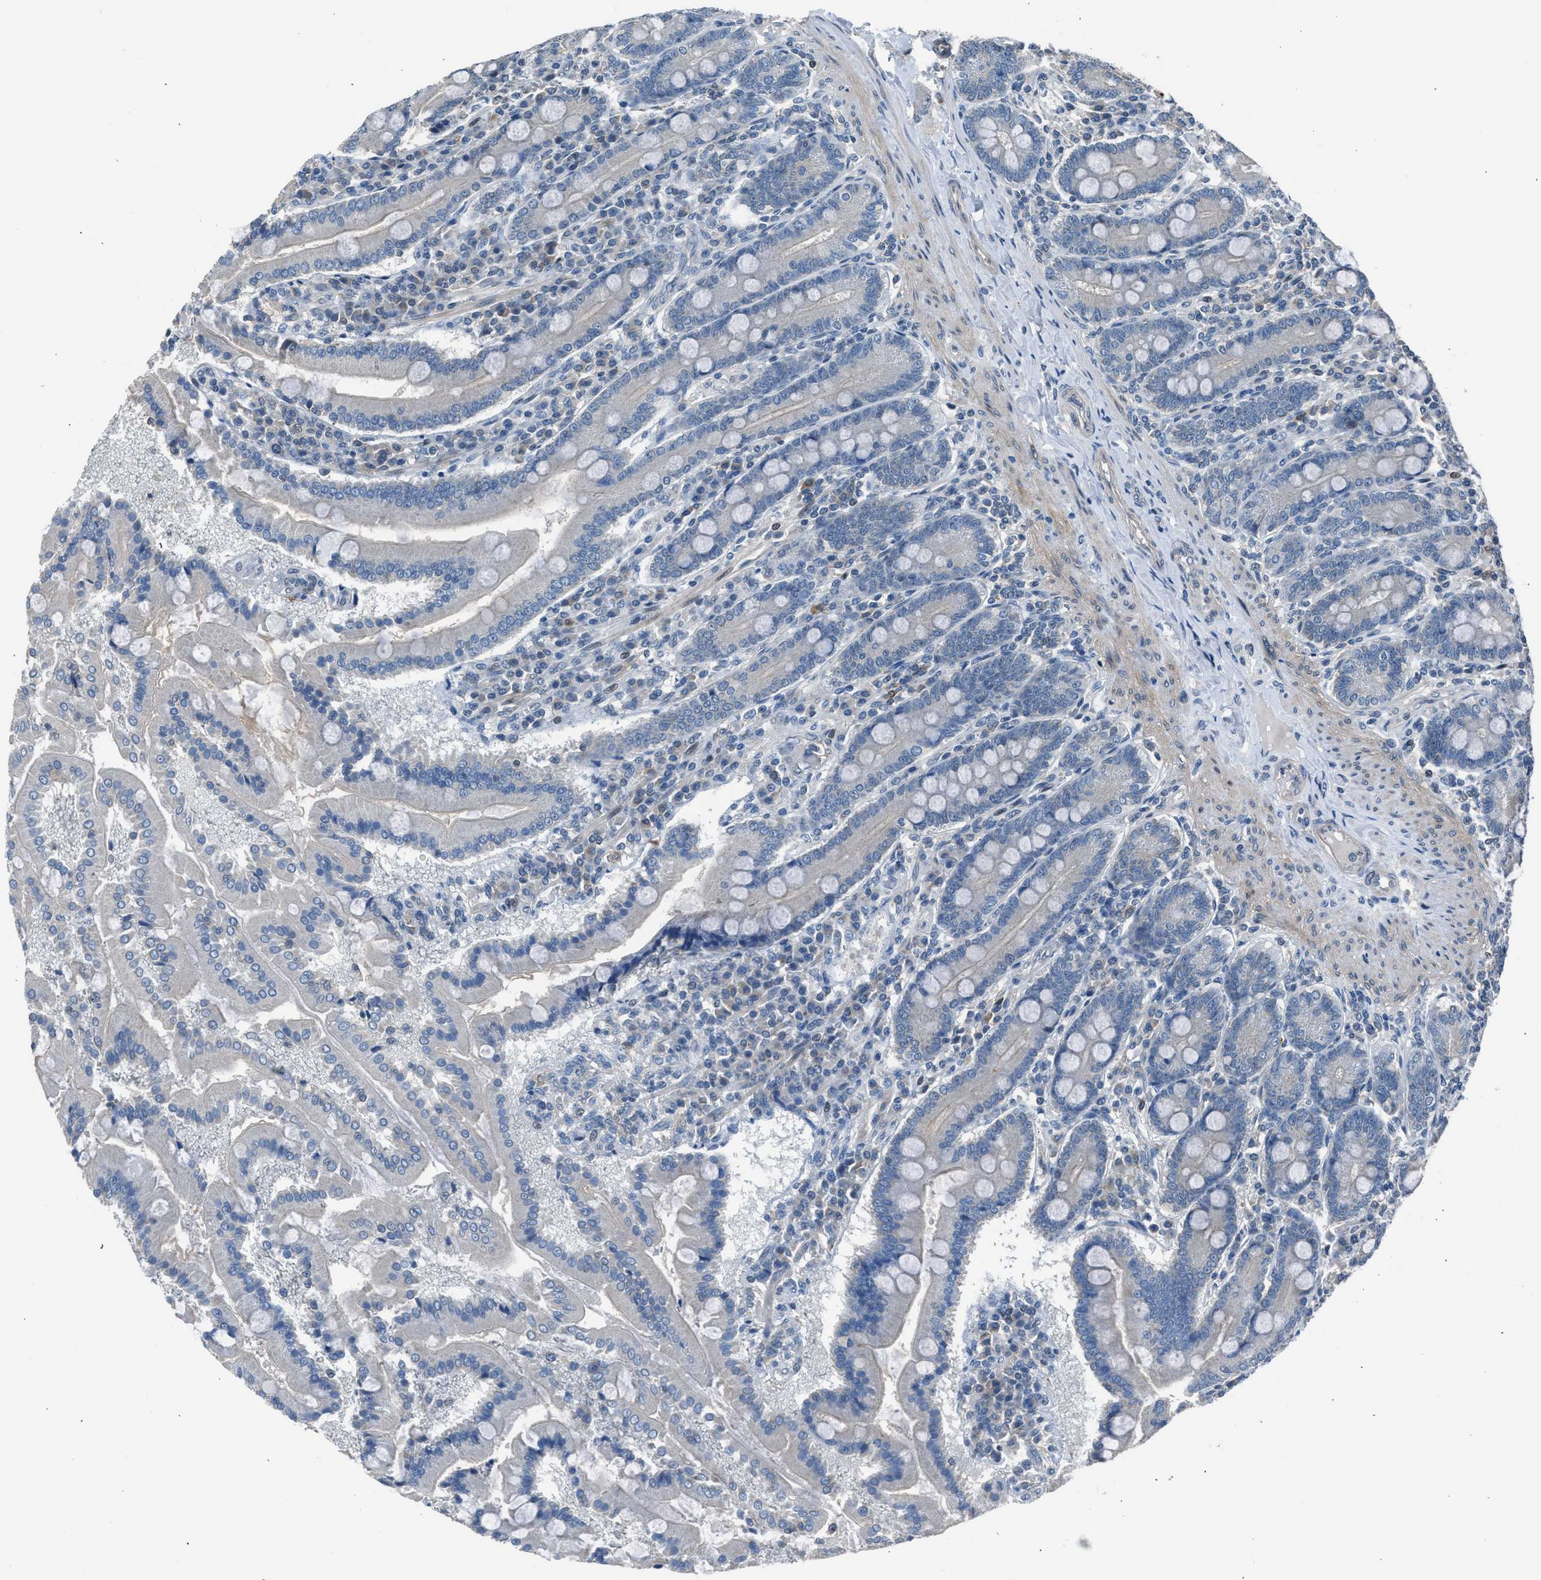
{"staining": {"intensity": "weak", "quantity": "<25%", "location": "cytoplasmic/membranous"}, "tissue": "duodenum", "cell_type": "Glandular cells", "image_type": "normal", "snomed": [{"axis": "morphology", "description": "Normal tissue, NOS"}, {"axis": "topography", "description": "Duodenum"}], "caption": "Human duodenum stained for a protein using immunohistochemistry (IHC) displays no positivity in glandular cells.", "gene": "LMLN", "patient": {"sex": "male", "age": 50}}